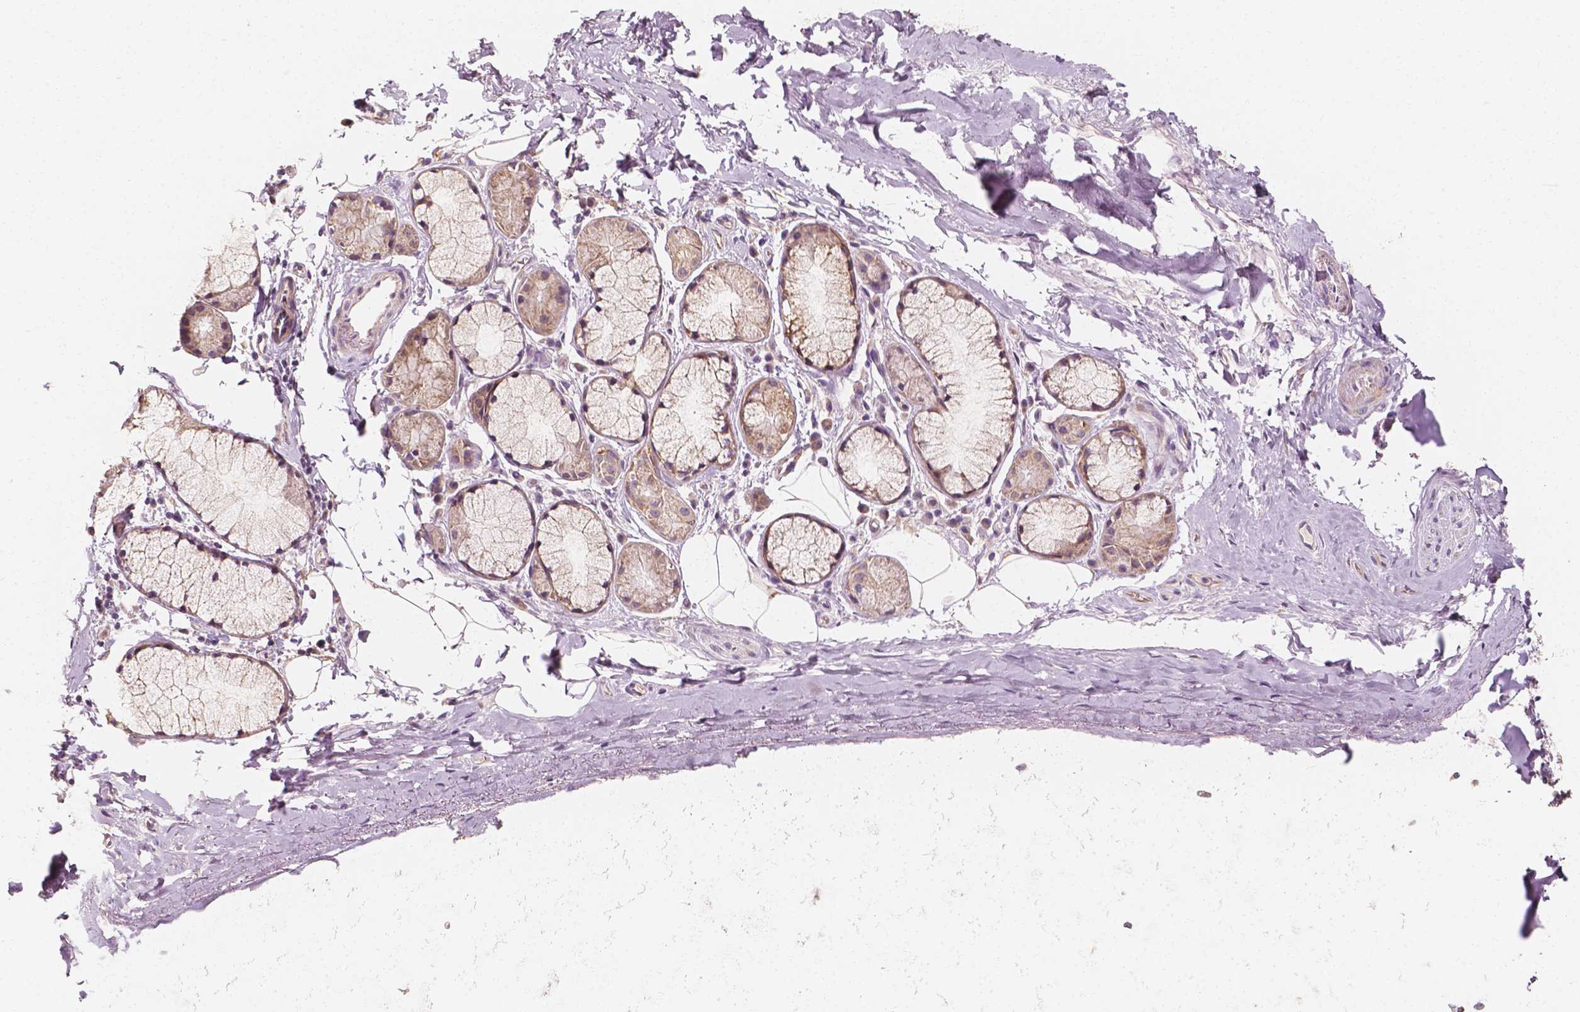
{"staining": {"intensity": "moderate", "quantity": "25%-75%", "location": "cytoplasmic/membranous"}, "tissue": "adipose tissue", "cell_type": "Adipocytes", "image_type": "normal", "snomed": [{"axis": "morphology", "description": "Normal tissue, NOS"}, {"axis": "topography", "description": "Bronchus"}, {"axis": "topography", "description": "Lung"}], "caption": "About 25%-75% of adipocytes in normal human adipose tissue exhibit moderate cytoplasmic/membranous protein staining as visualized by brown immunohistochemical staining.", "gene": "SHPK", "patient": {"sex": "female", "age": 57}}